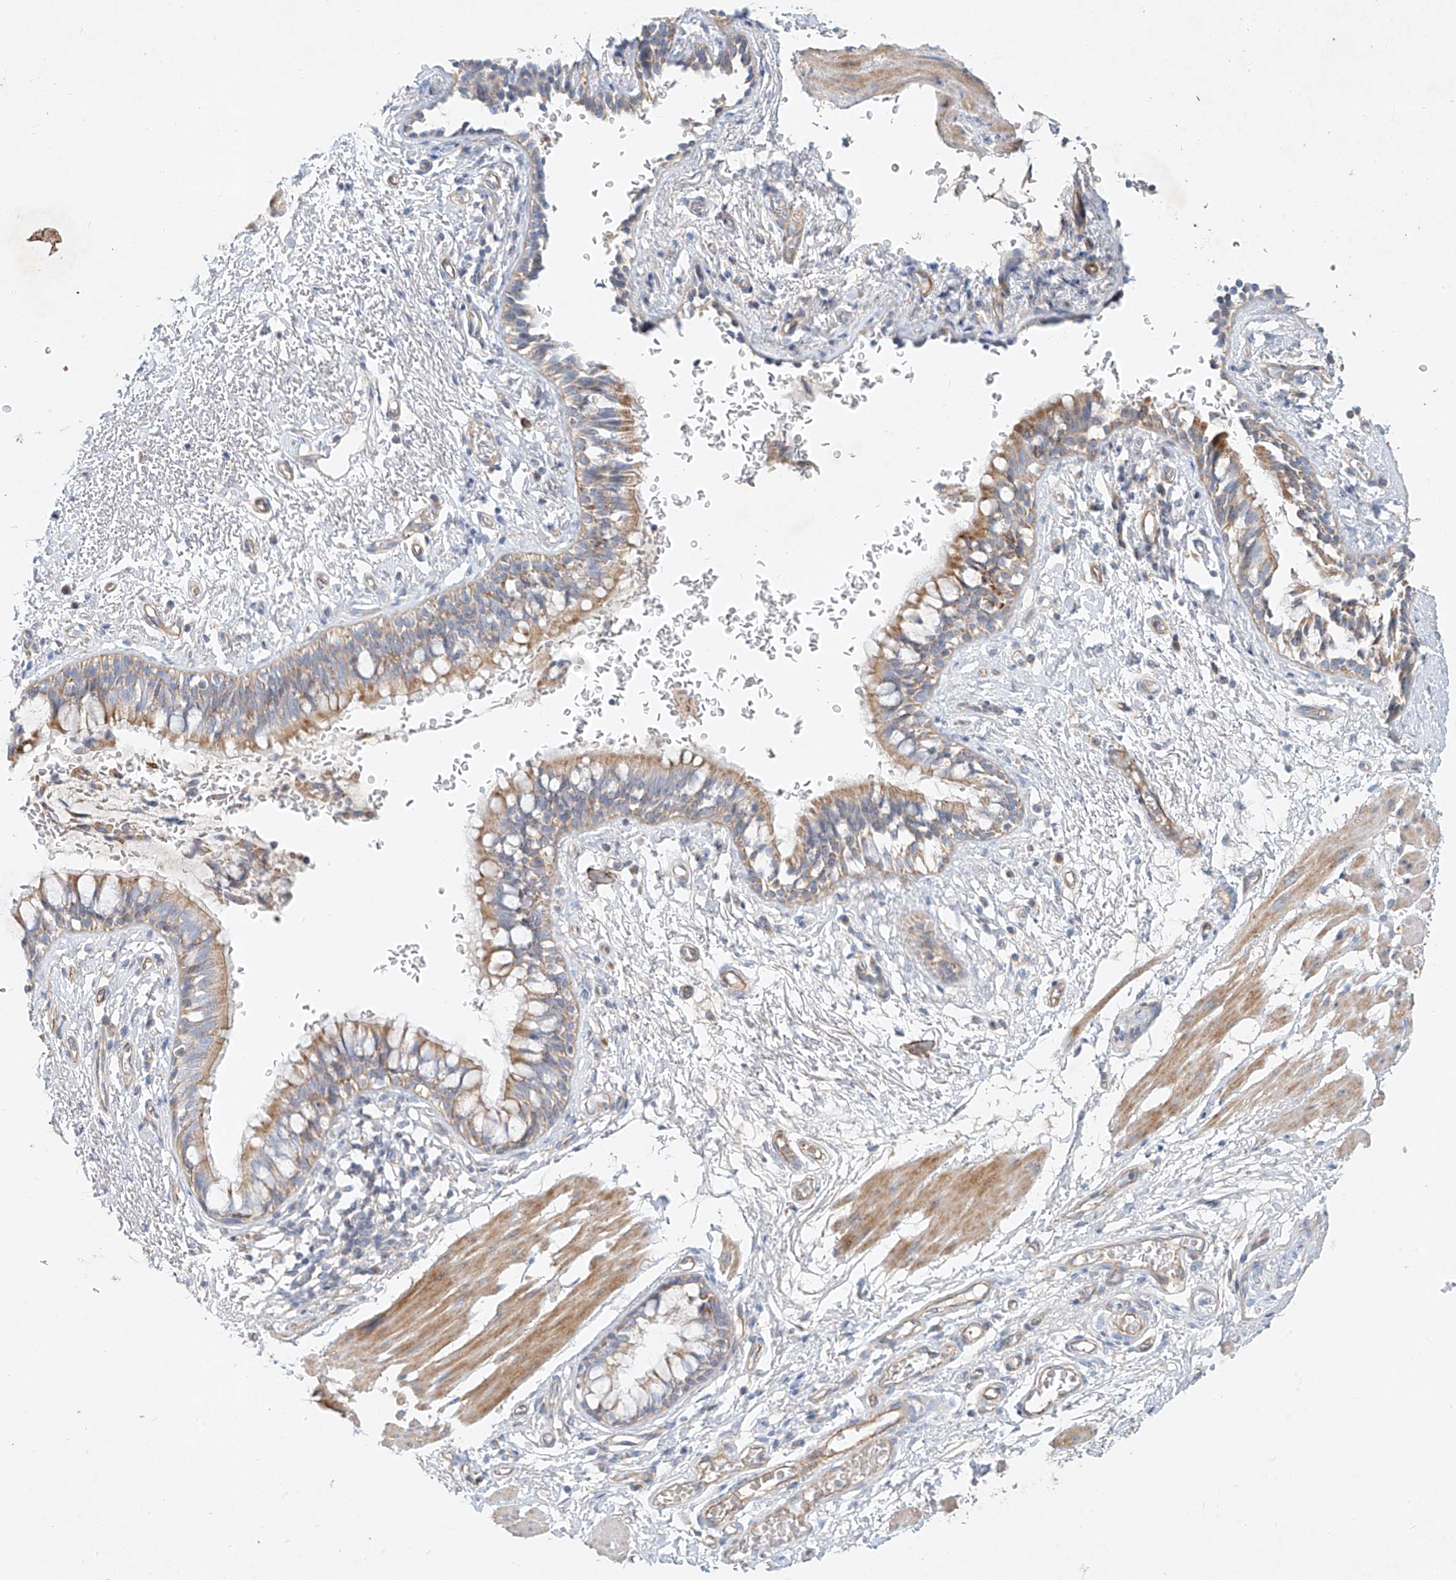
{"staining": {"intensity": "moderate", "quantity": ">75%", "location": "cytoplasmic/membranous"}, "tissue": "bronchus", "cell_type": "Respiratory epithelial cells", "image_type": "normal", "snomed": [{"axis": "morphology", "description": "Normal tissue, NOS"}, {"axis": "topography", "description": "Cartilage tissue"}, {"axis": "topography", "description": "Bronchus"}], "caption": "Immunohistochemistry (DAB (3,3'-diaminobenzidine)) staining of benign human bronchus exhibits moderate cytoplasmic/membranous protein expression in approximately >75% of respiratory epithelial cells.", "gene": "AJM1", "patient": {"sex": "female", "age": 36}}